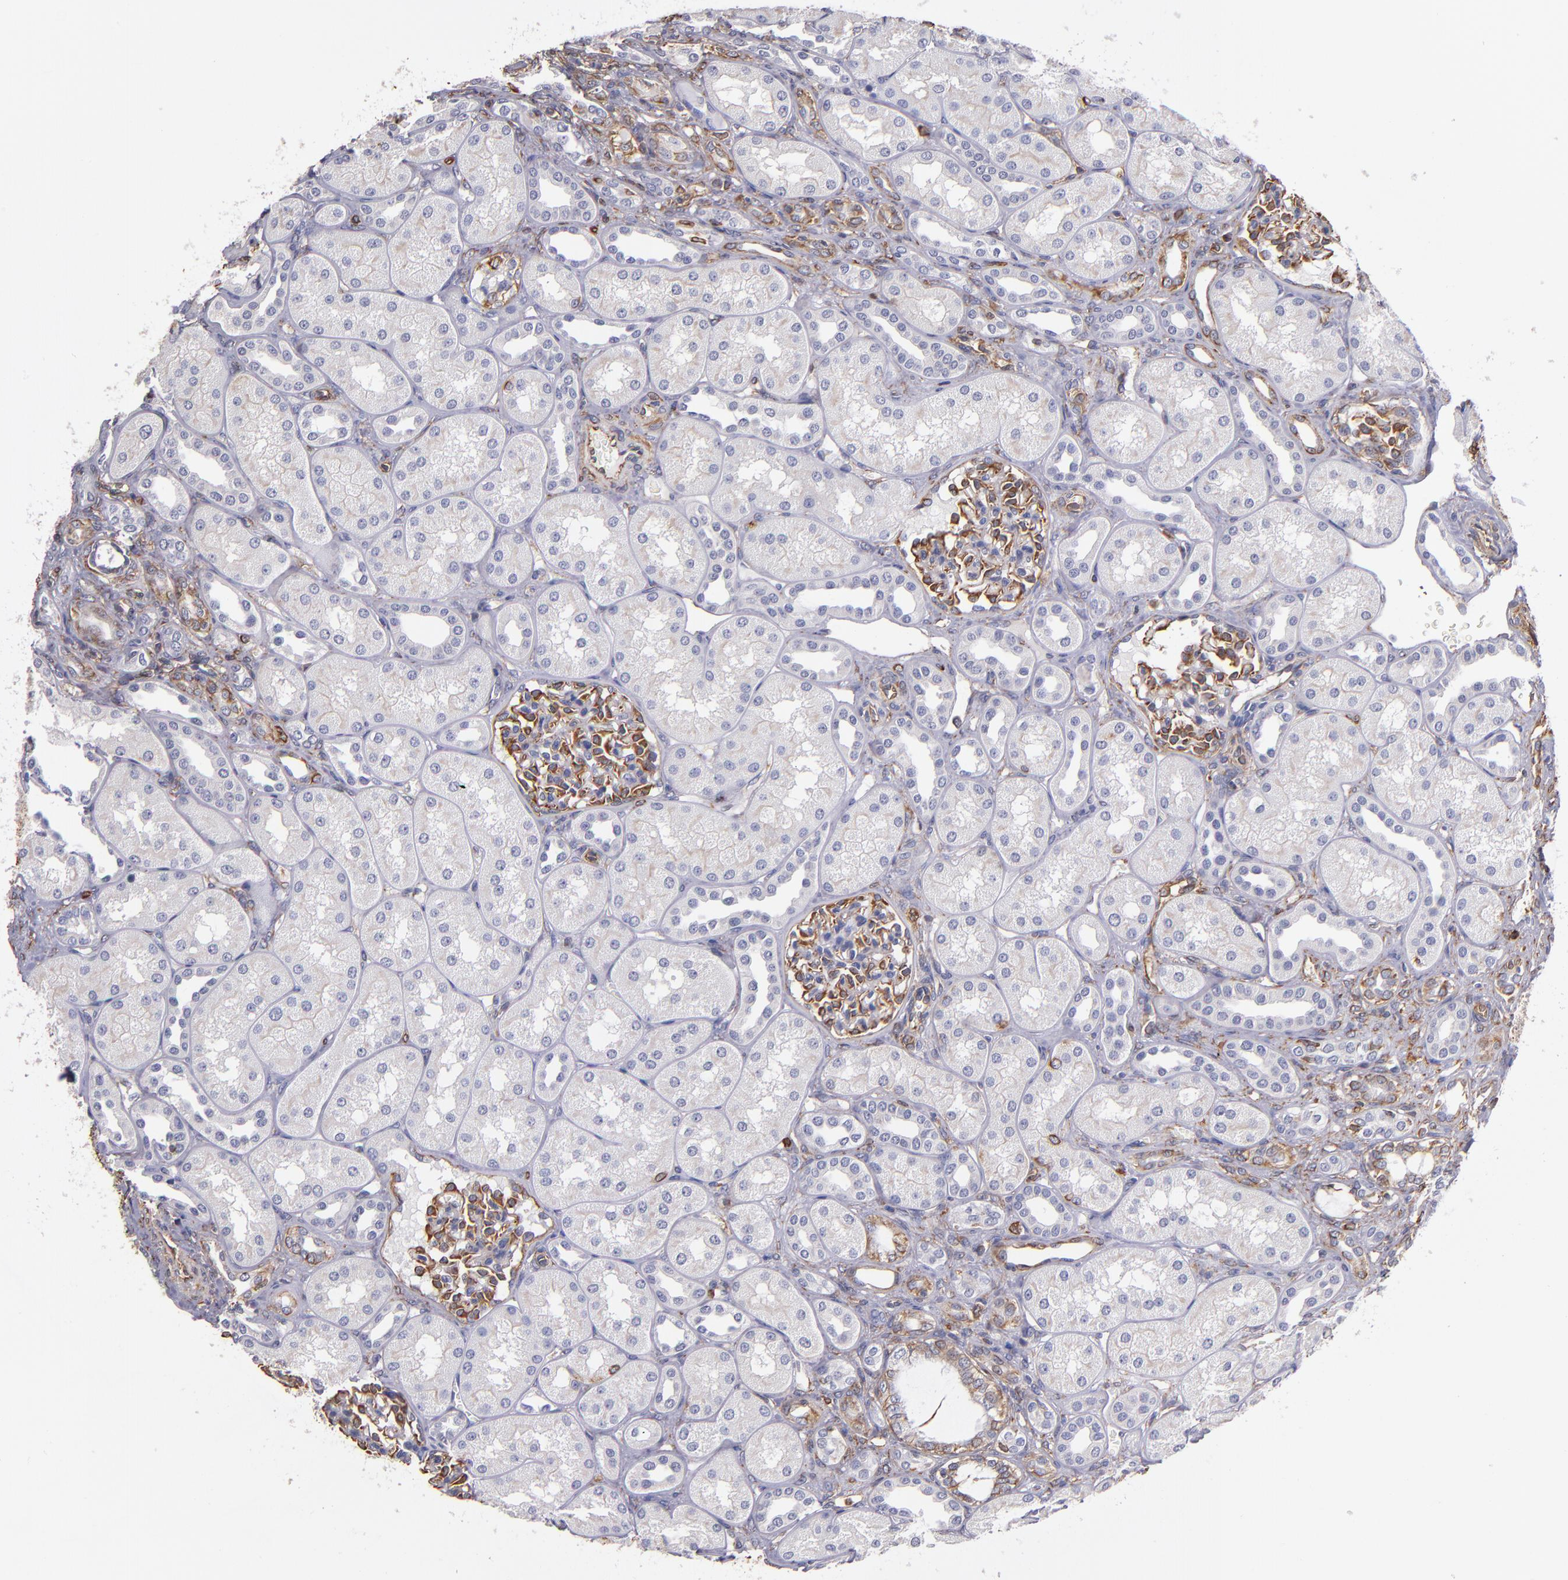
{"staining": {"intensity": "moderate", "quantity": ">75%", "location": "cytoplasmic/membranous"}, "tissue": "kidney", "cell_type": "Cells in glomeruli", "image_type": "normal", "snomed": [{"axis": "morphology", "description": "Normal tissue, NOS"}, {"axis": "topography", "description": "Kidney"}], "caption": "Benign kidney reveals moderate cytoplasmic/membranous expression in approximately >75% of cells in glomeruli.", "gene": "ABCC1", "patient": {"sex": "male", "age": 7}}